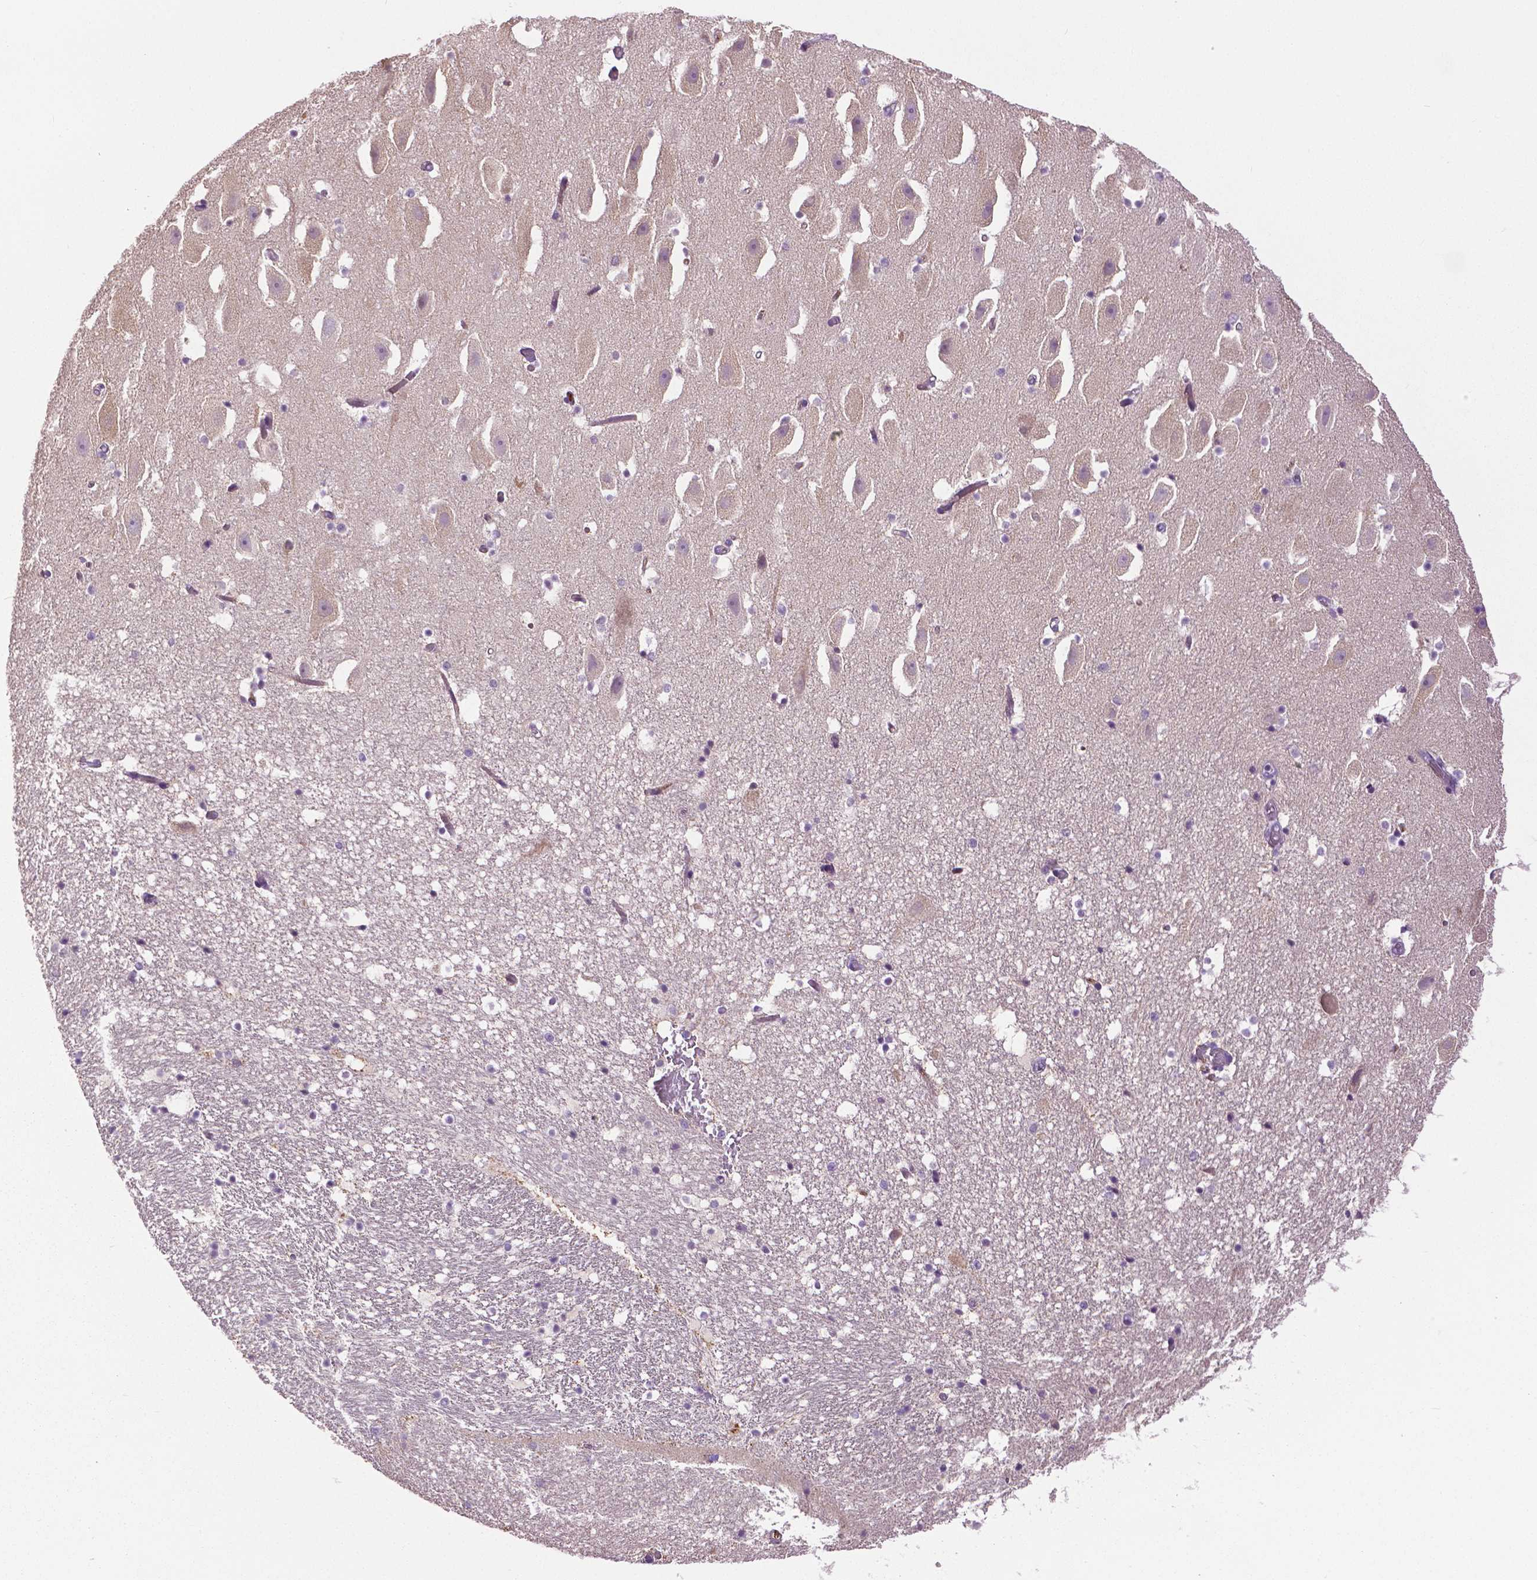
{"staining": {"intensity": "negative", "quantity": "none", "location": "none"}, "tissue": "hippocampus", "cell_type": "Glial cells", "image_type": "normal", "snomed": [{"axis": "morphology", "description": "Normal tissue, NOS"}, {"axis": "topography", "description": "Hippocampus"}], "caption": "High power microscopy histopathology image of an IHC photomicrograph of benign hippocampus, revealing no significant expression in glial cells.", "gene": "PTPN5", "patient": {"sex": "male", "age": 26}}